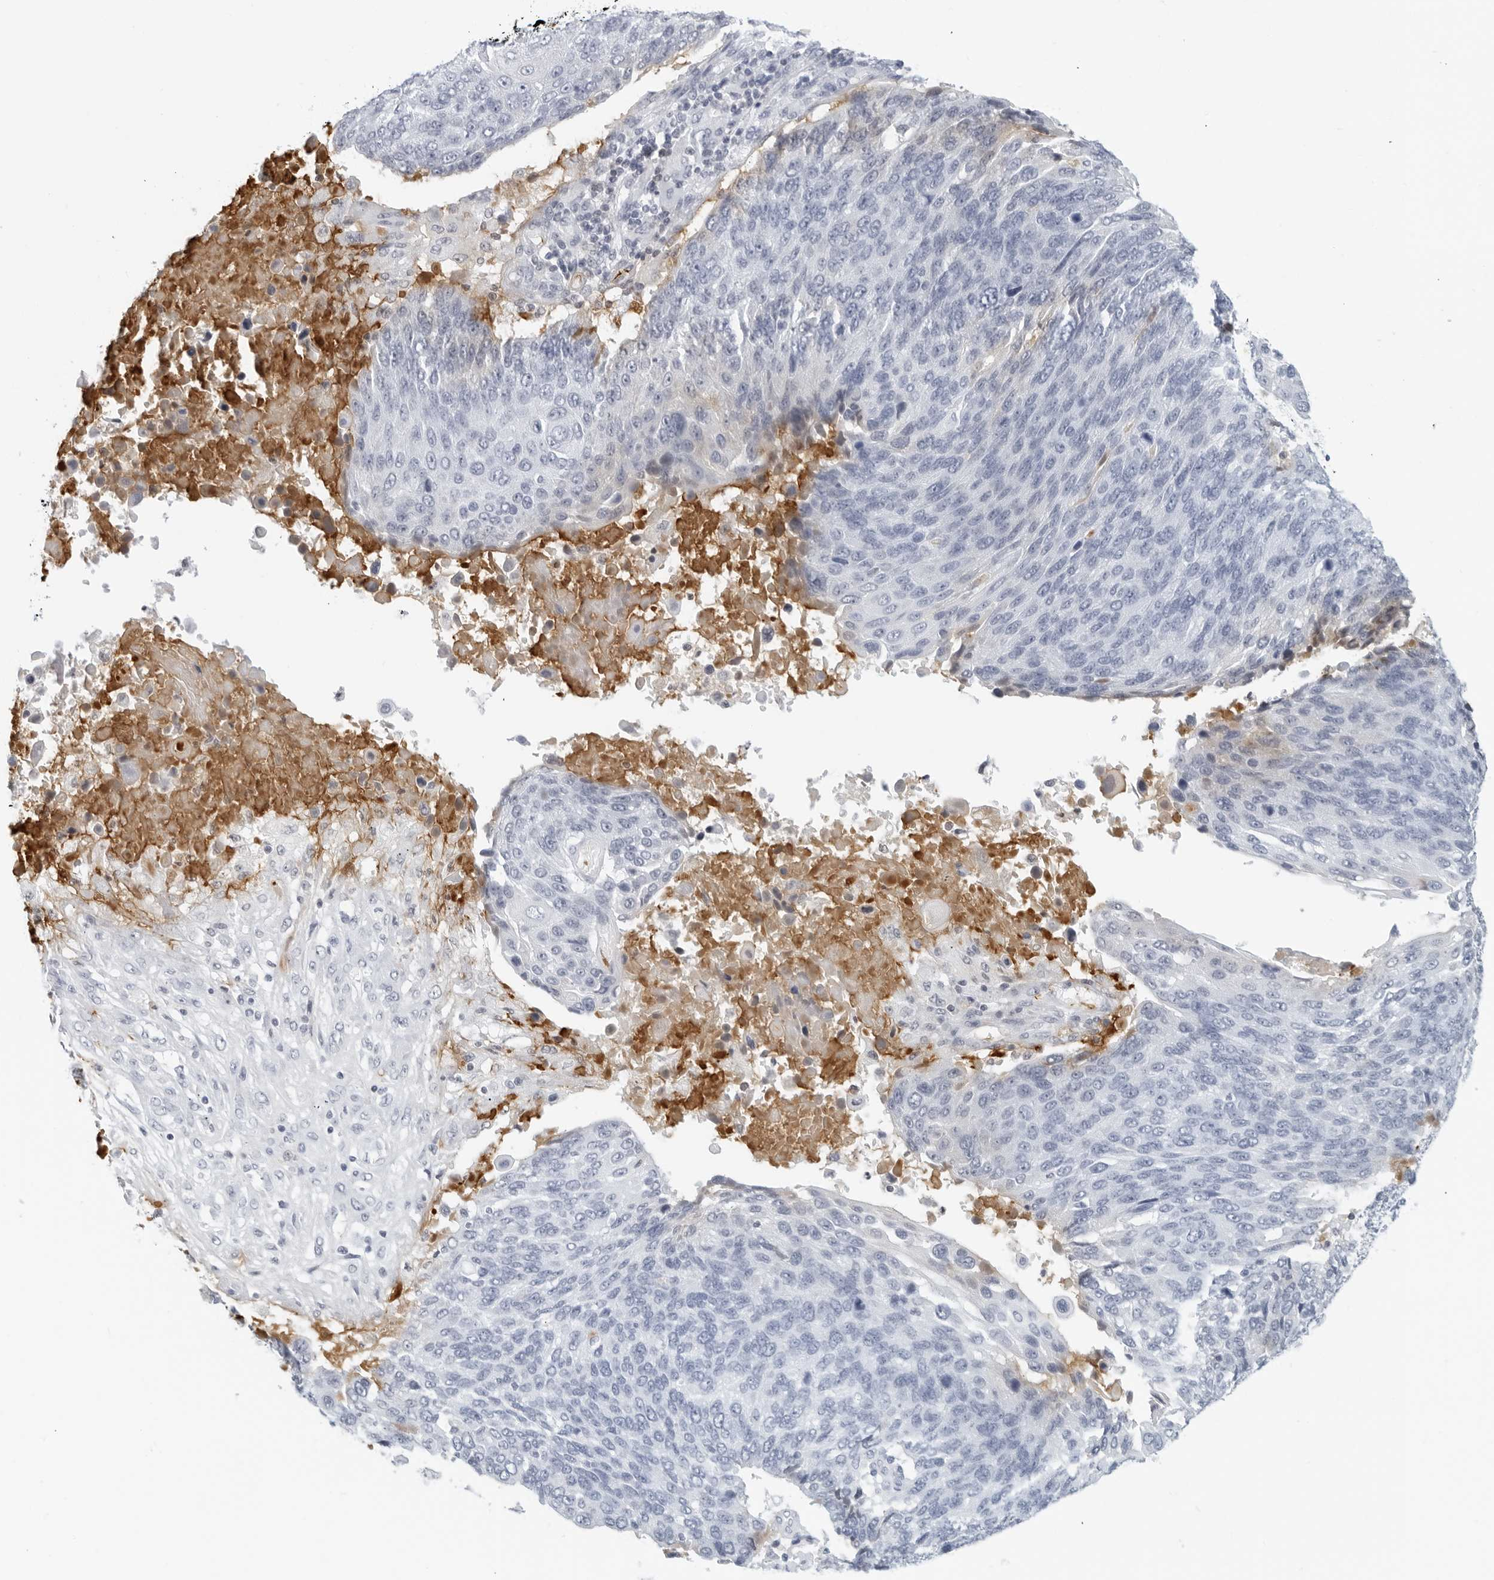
{"staining": {"intensity": "negative", "quantity": "none", "location": "none"}, "tissue": "lung cancer", "cell_type": "Tumor cells", "image_type": "cancer", "snomed": [{"axis": "morphology", "description": "Squamous cell carcinoma, NOS"}, {"axis": "topography", "description": "Lung"}], "caption": "Image shows no significant protein positivity in tumor cells of squamous cell carcinoma (lung).", "gene": "FGG", "patient": {"sex": "male", "age": 66}}